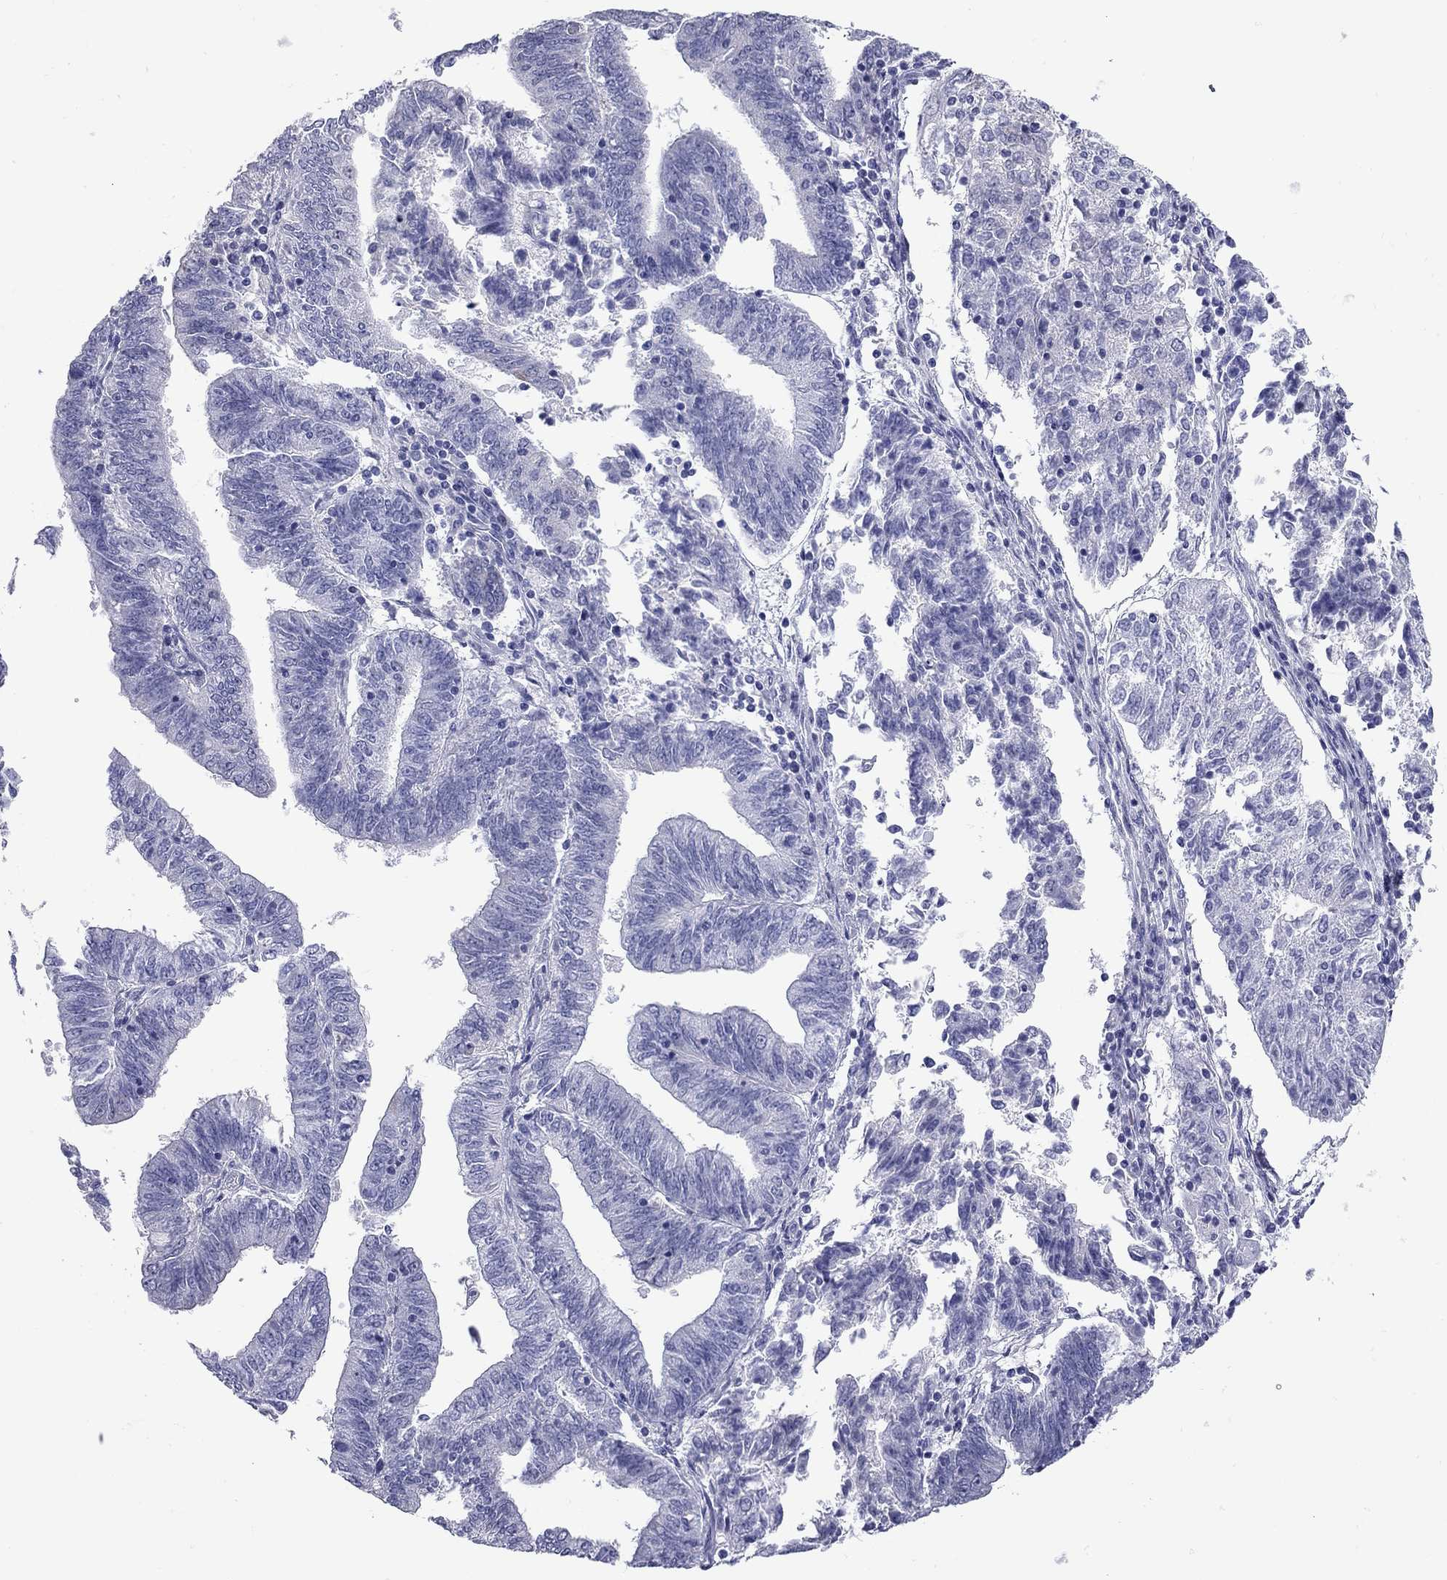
{"staining": {"intensity": "negative", "quantity": "none", "location": "none"}, "tissue": "endometrial cancer", "cell_type": "Tumor cells", "image_type": "cancer", "snomed": [{"axis": "morphology", "description": "Adenocarcinoma, NOS"}, {"axis": "topography", "description": "Endometrium"}], "caption": "The micrograph reveals no staining of tumor cells in endometrial adenocarcinoma.", "gene": "C8orf88", "patient": {"sex": "female", "age": 82}}